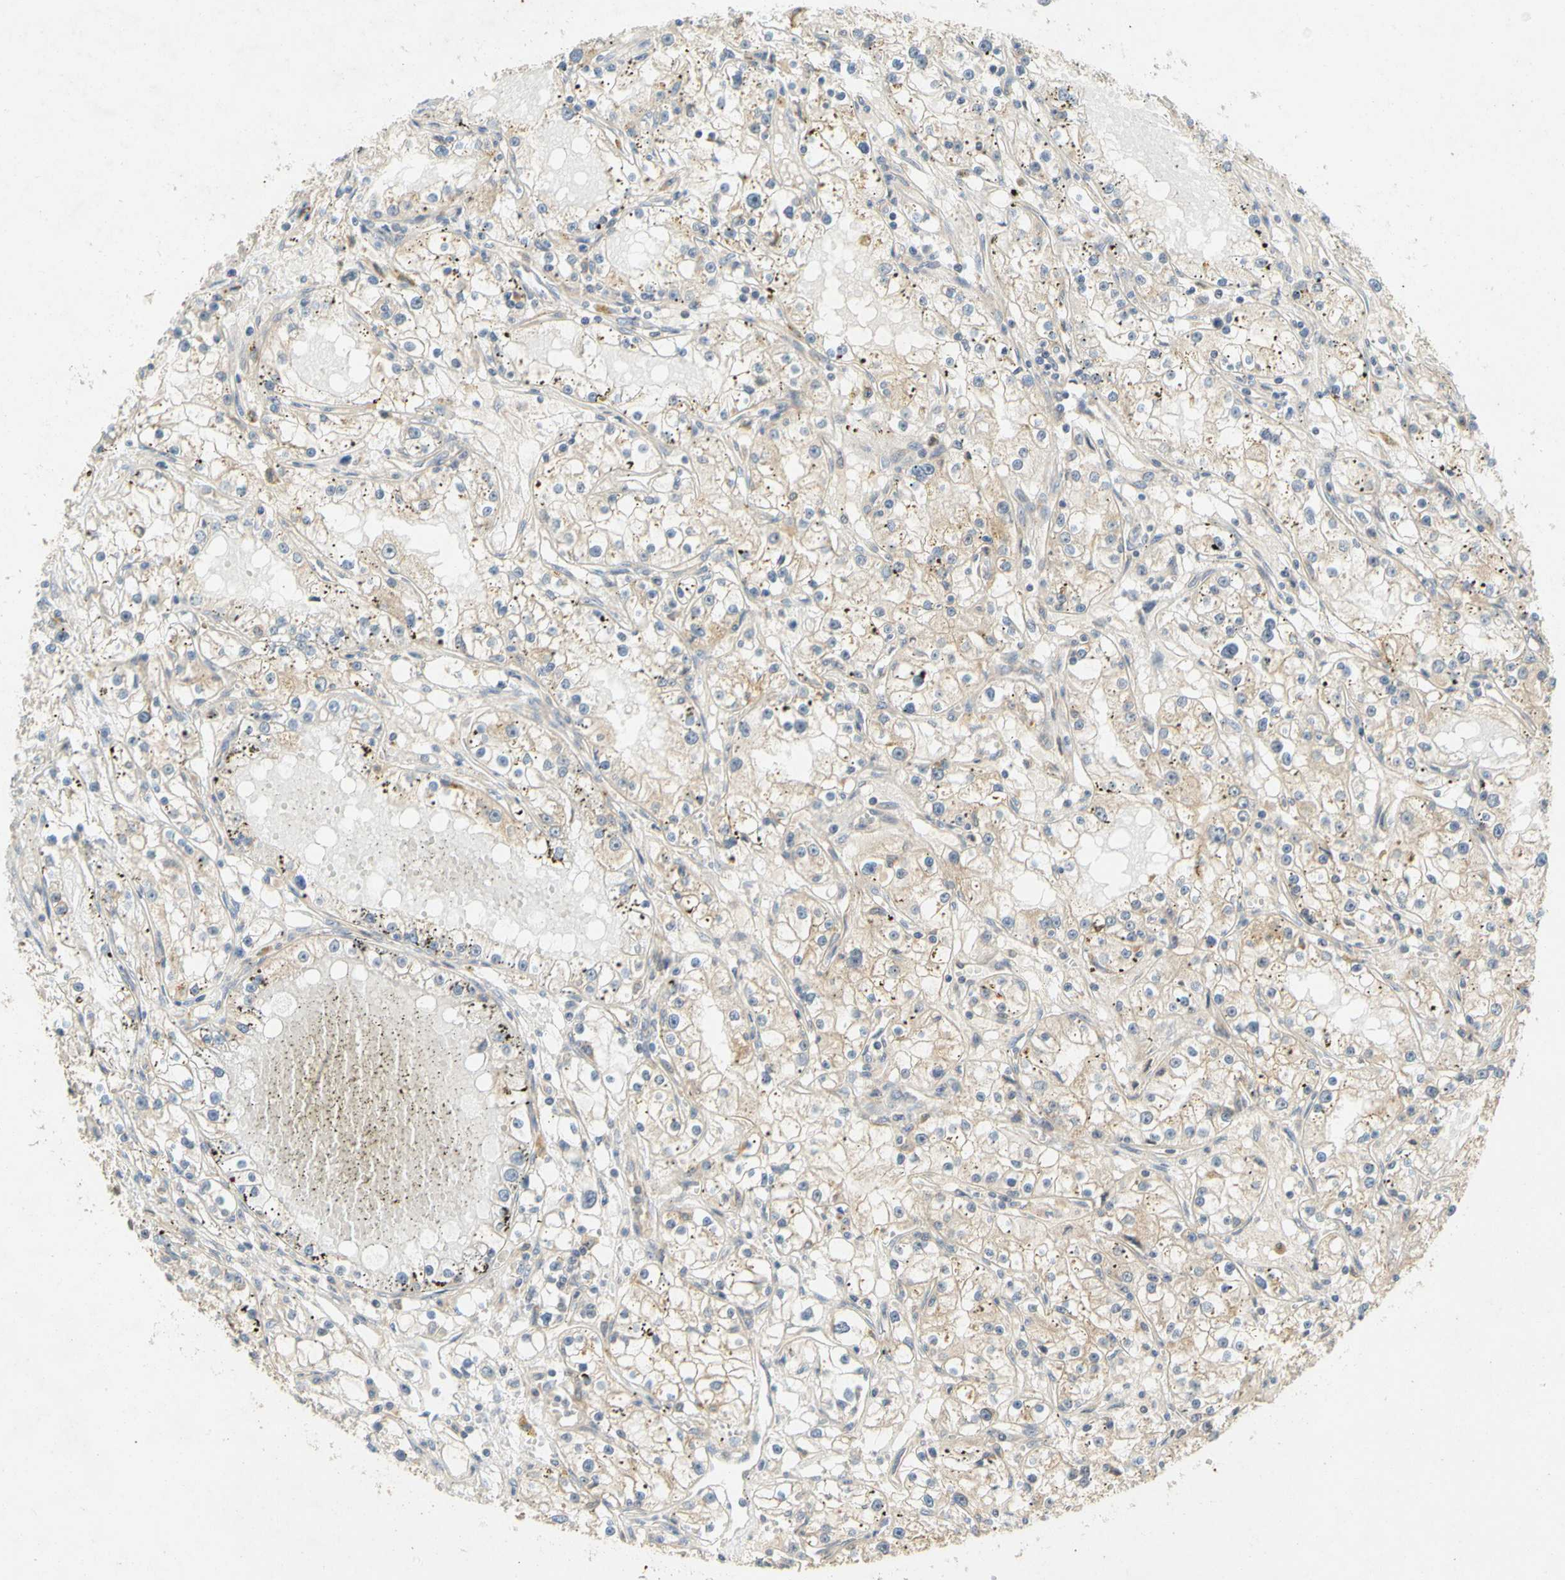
{"staining": {"intensity": "weak", "quantity": "<25%", "location": "cytoplasmic/membranous"}, "tissue": "renal cancer", "cell_type": "Tumor cells", "image_type": "cancer", "snomed": [{"axis": "morphology", "description": "Adenocarcinoma, NOS"}, {"axis": "topography", "description": "Kidney"}], "caption": "IHC photomicrograph of renal adenocarcinoma stained for a protein (brown), which exhibits no staining in tumor cells.", "gene": "GATD1", "patient": {"sex": "male", "age": 56}}